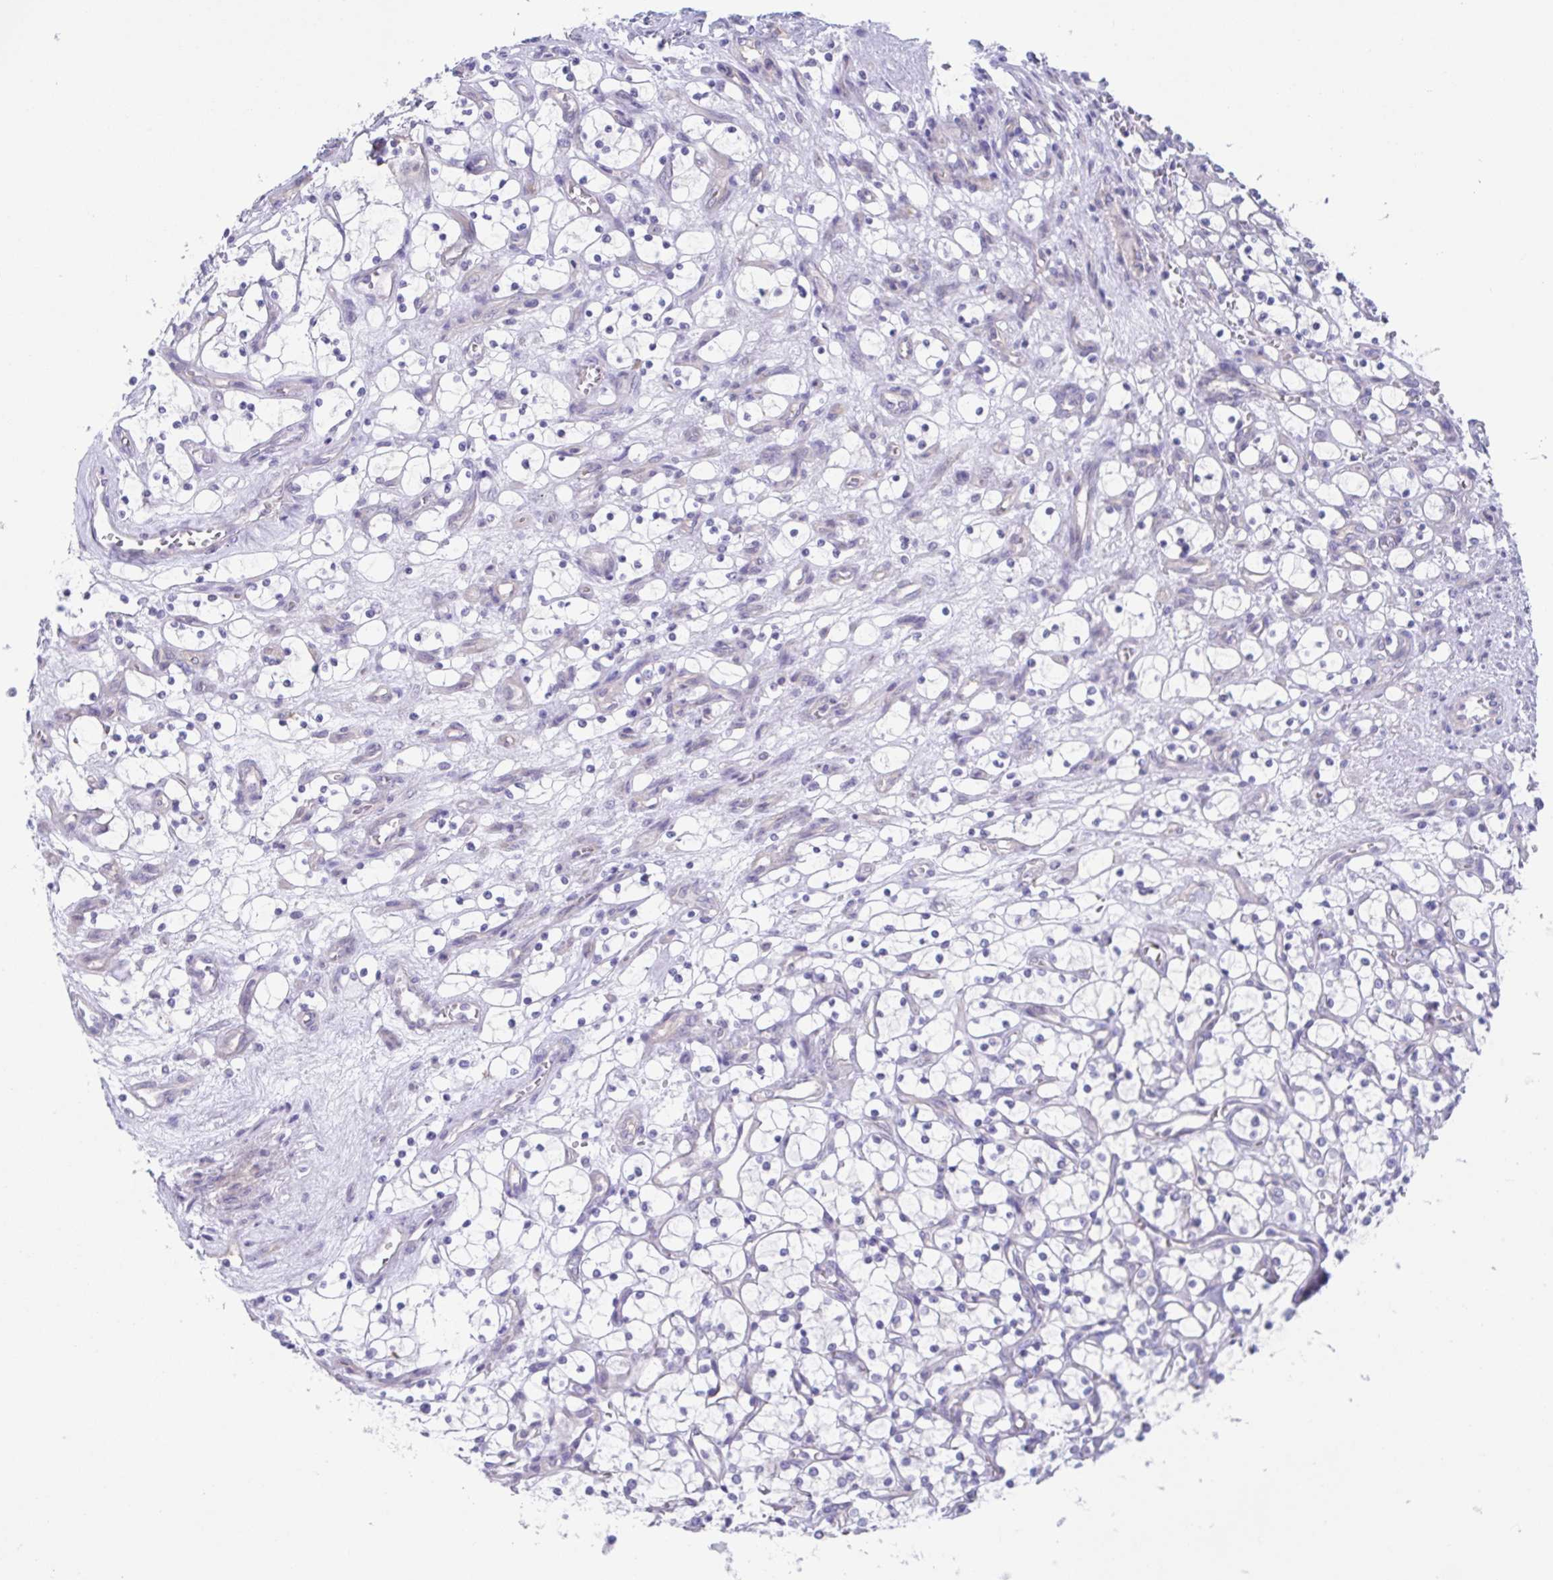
{"staining": {"intensity": "negative", "quantity": "none", "location": "none"}, "tissue": "renal cancer", "cell_type": "Tumor cells", "image_type": "cancer", "snomed": [{"axis": "morphology", "description": "Adenocarcinoma, NOS"}, {"axis": "topography", "description": "Kidney"}], "caption": "Tumor cells show no significant expression in adenocarcinoma (renal). (Stains: DAB immunohistochemistry (IHC) with hematoxylin counter stain, Microscopy: brightfield microscopy at high magnification).", "gene": "TEX12", "patient": {"sex": "female", "age": 69}}